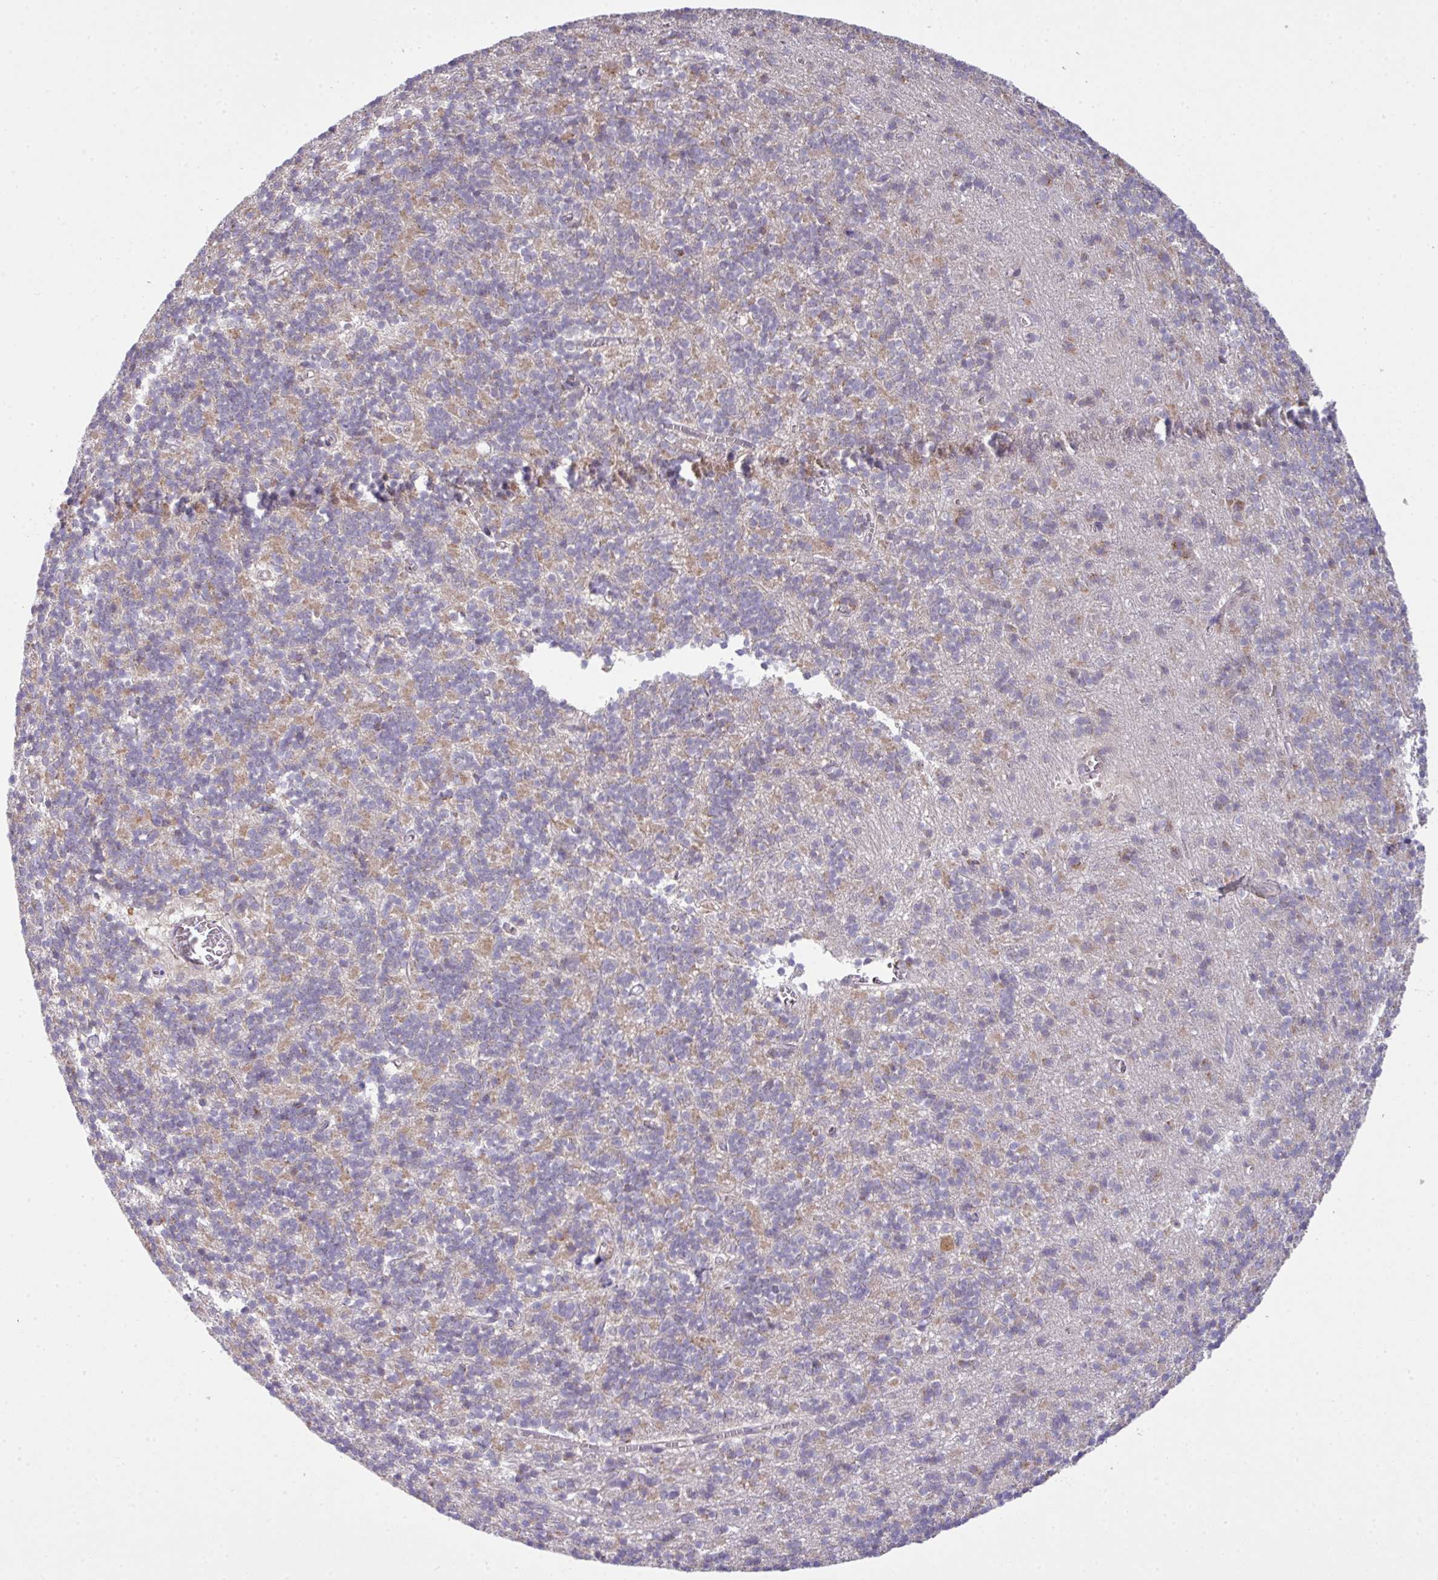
{"staining": {"intensity": "weak", "quantity": "<25%", "location": "cytoplasmic/membranous"}, "tissue": "cerebellum", "cell_type": "Cells in granular layer", "image_type": "normal", "snomed": [{"axis": "morphology", "description": "Normal tissue, NOS"}, {"axis": "topography", "description": "Cerebellum"}], "caption": "The IHC photomicrograph has no significant positivity in cells in granular layer of cerebellum.", "gene": "VTI1A", "patient": {"sex": "male", "age": 54}}